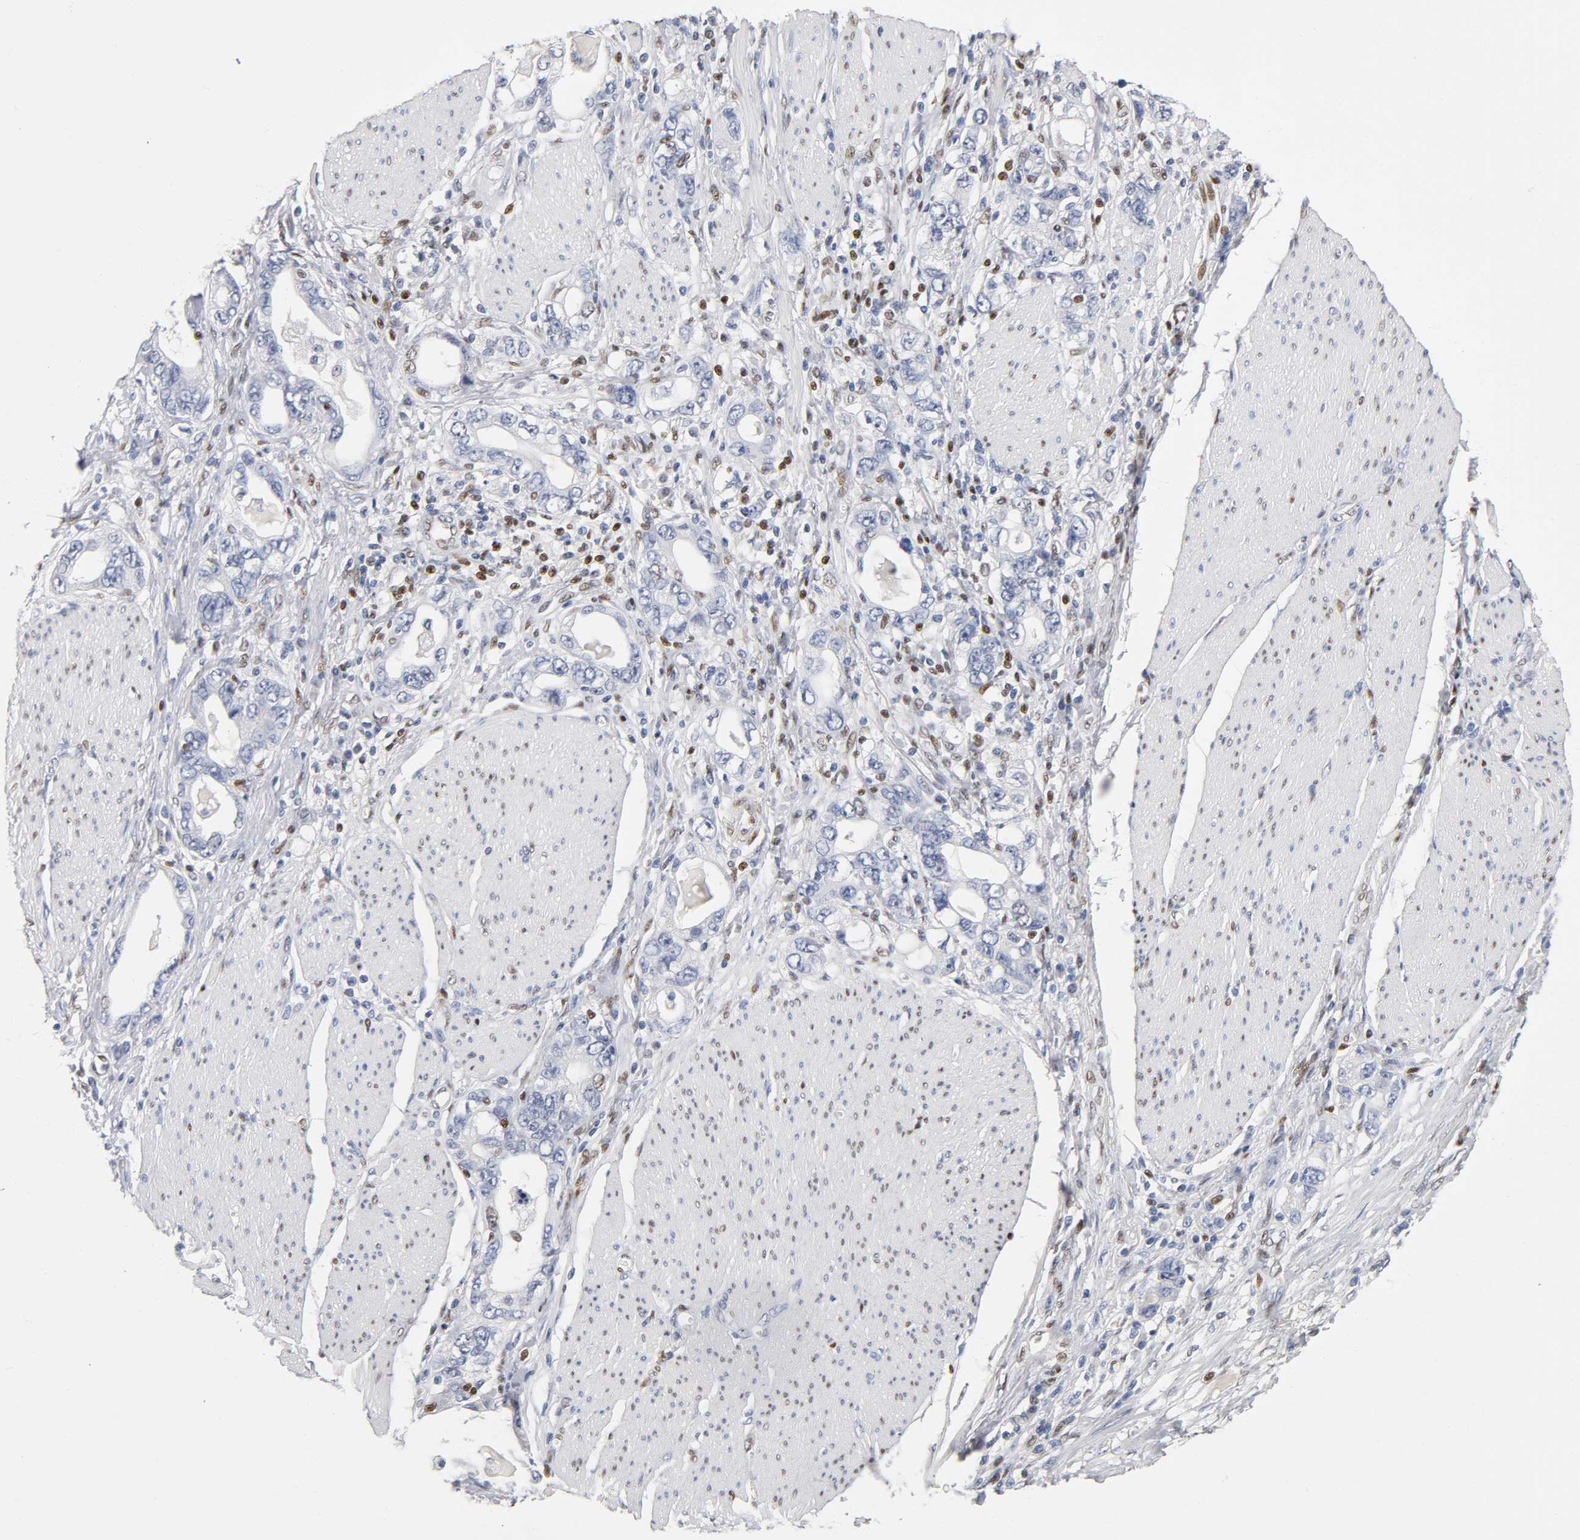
{"staining": {"intensity": "negative", "quantity": "none", "location": "none"}, "tissue": "stomach cancer", "cell_type": "Tumor cells", "image_type": "cancer", "snomed": [{"axis": "morphology", "description": "Adenocarcinoma, NOS"}, {"axis": "topography", "description": "Stomach, lower"}], "caption": "Photomicrograph shows no protein positivity in tumor cells of adenocarcinoma (stomach) tissue.", "gene": "SP3", "patient": {"sex": "female", "age": 93}}